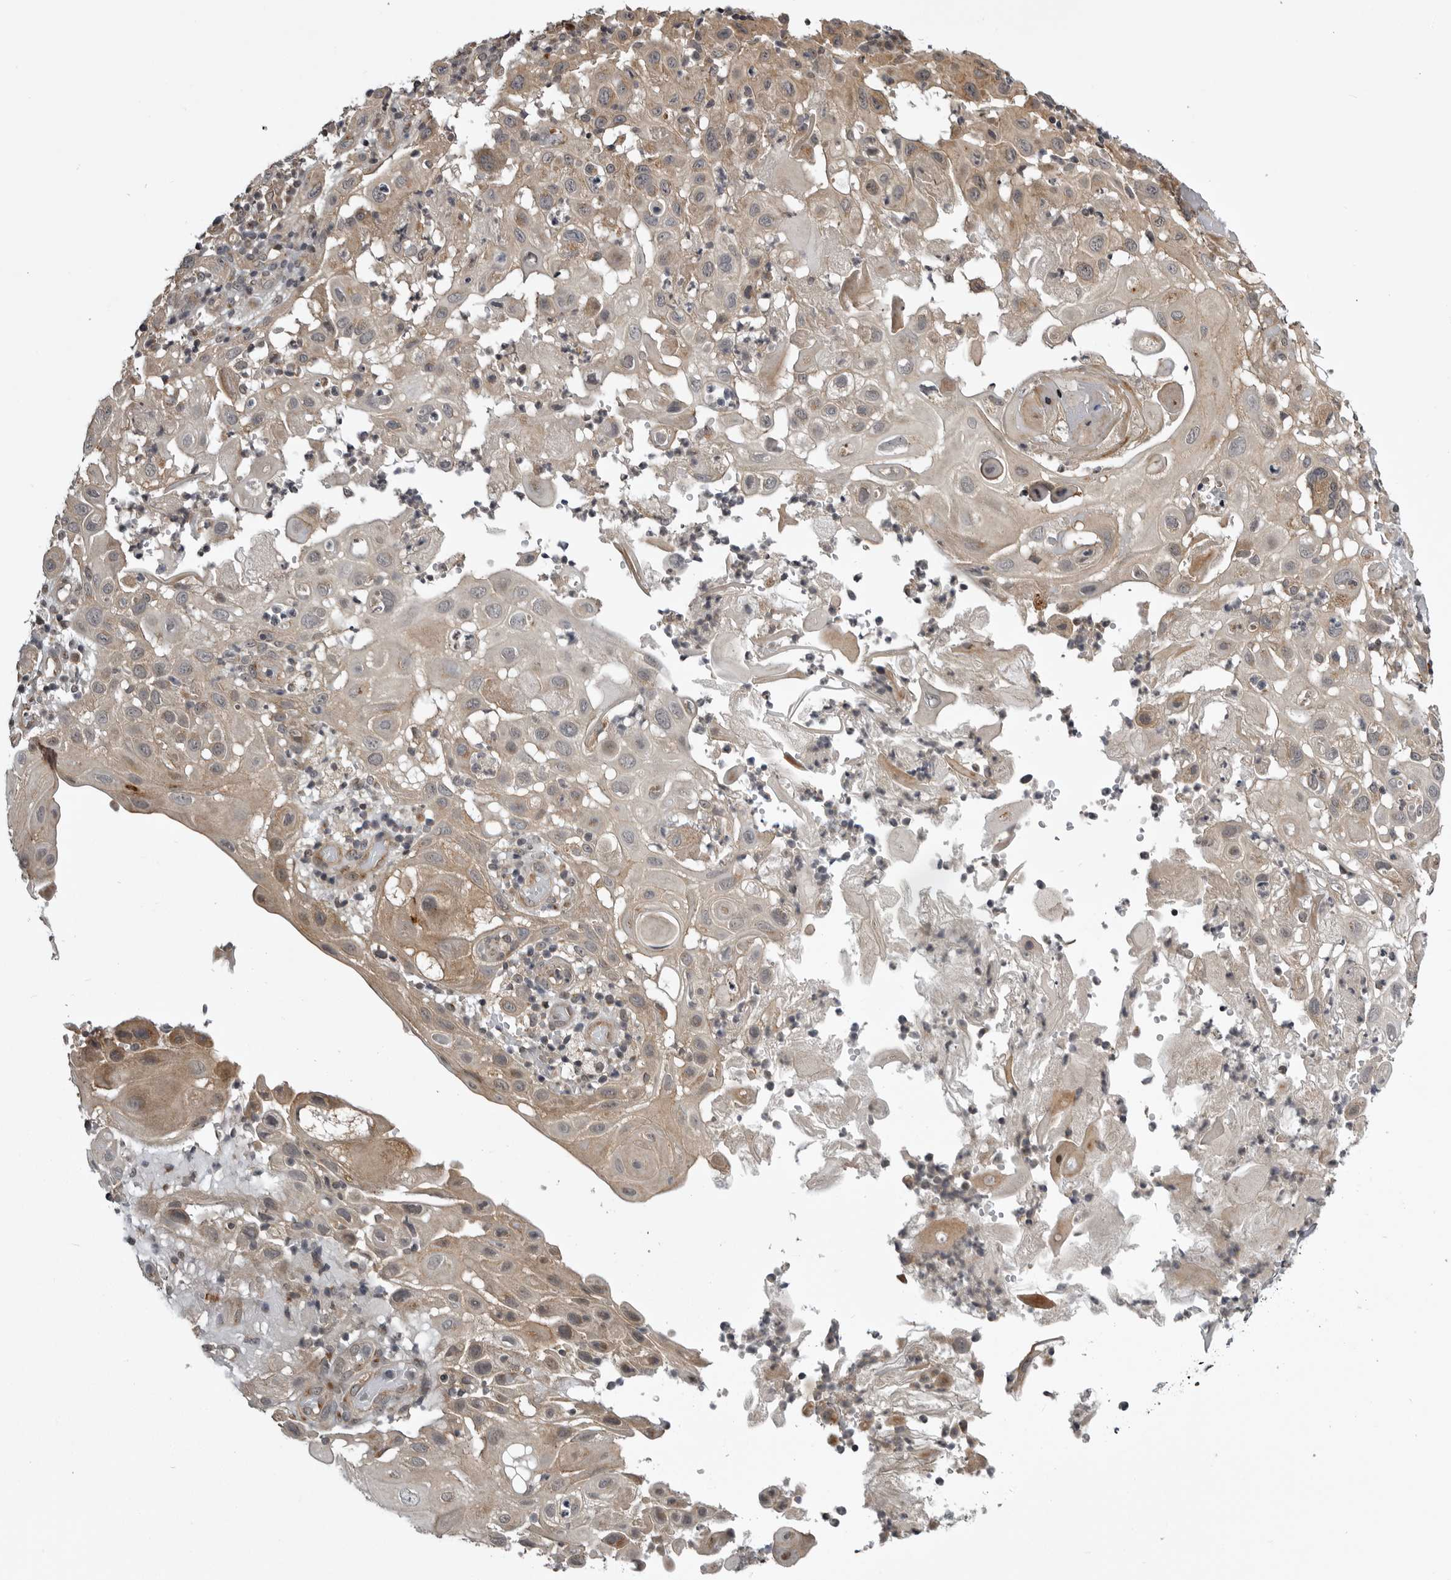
{"staining": {"intensity": "weak", "quantity": ">75%", "location": "cytoplasmic/membranous"}, "tissue": "skin cancer", "cell_type": "Tumor cells", "image_type": "cancer", "snomed": [{"axis": "morphology", "description": "Normal tissue, NOS"}, {"axis": "morphology", "description": "Squamous cell carcinoma, NOS"}, {"axis": "topography", "description": "Skin"}], "caption": "This is a histology image of immunohistochemistry (IHC) staining of skin cancer (squamous cell carcinoma), which shows weak positivity in the cytoplasmic/membranous of tumor cells.", "gene": "SNX16", "patient": {"sex": "female", "age": 96}}